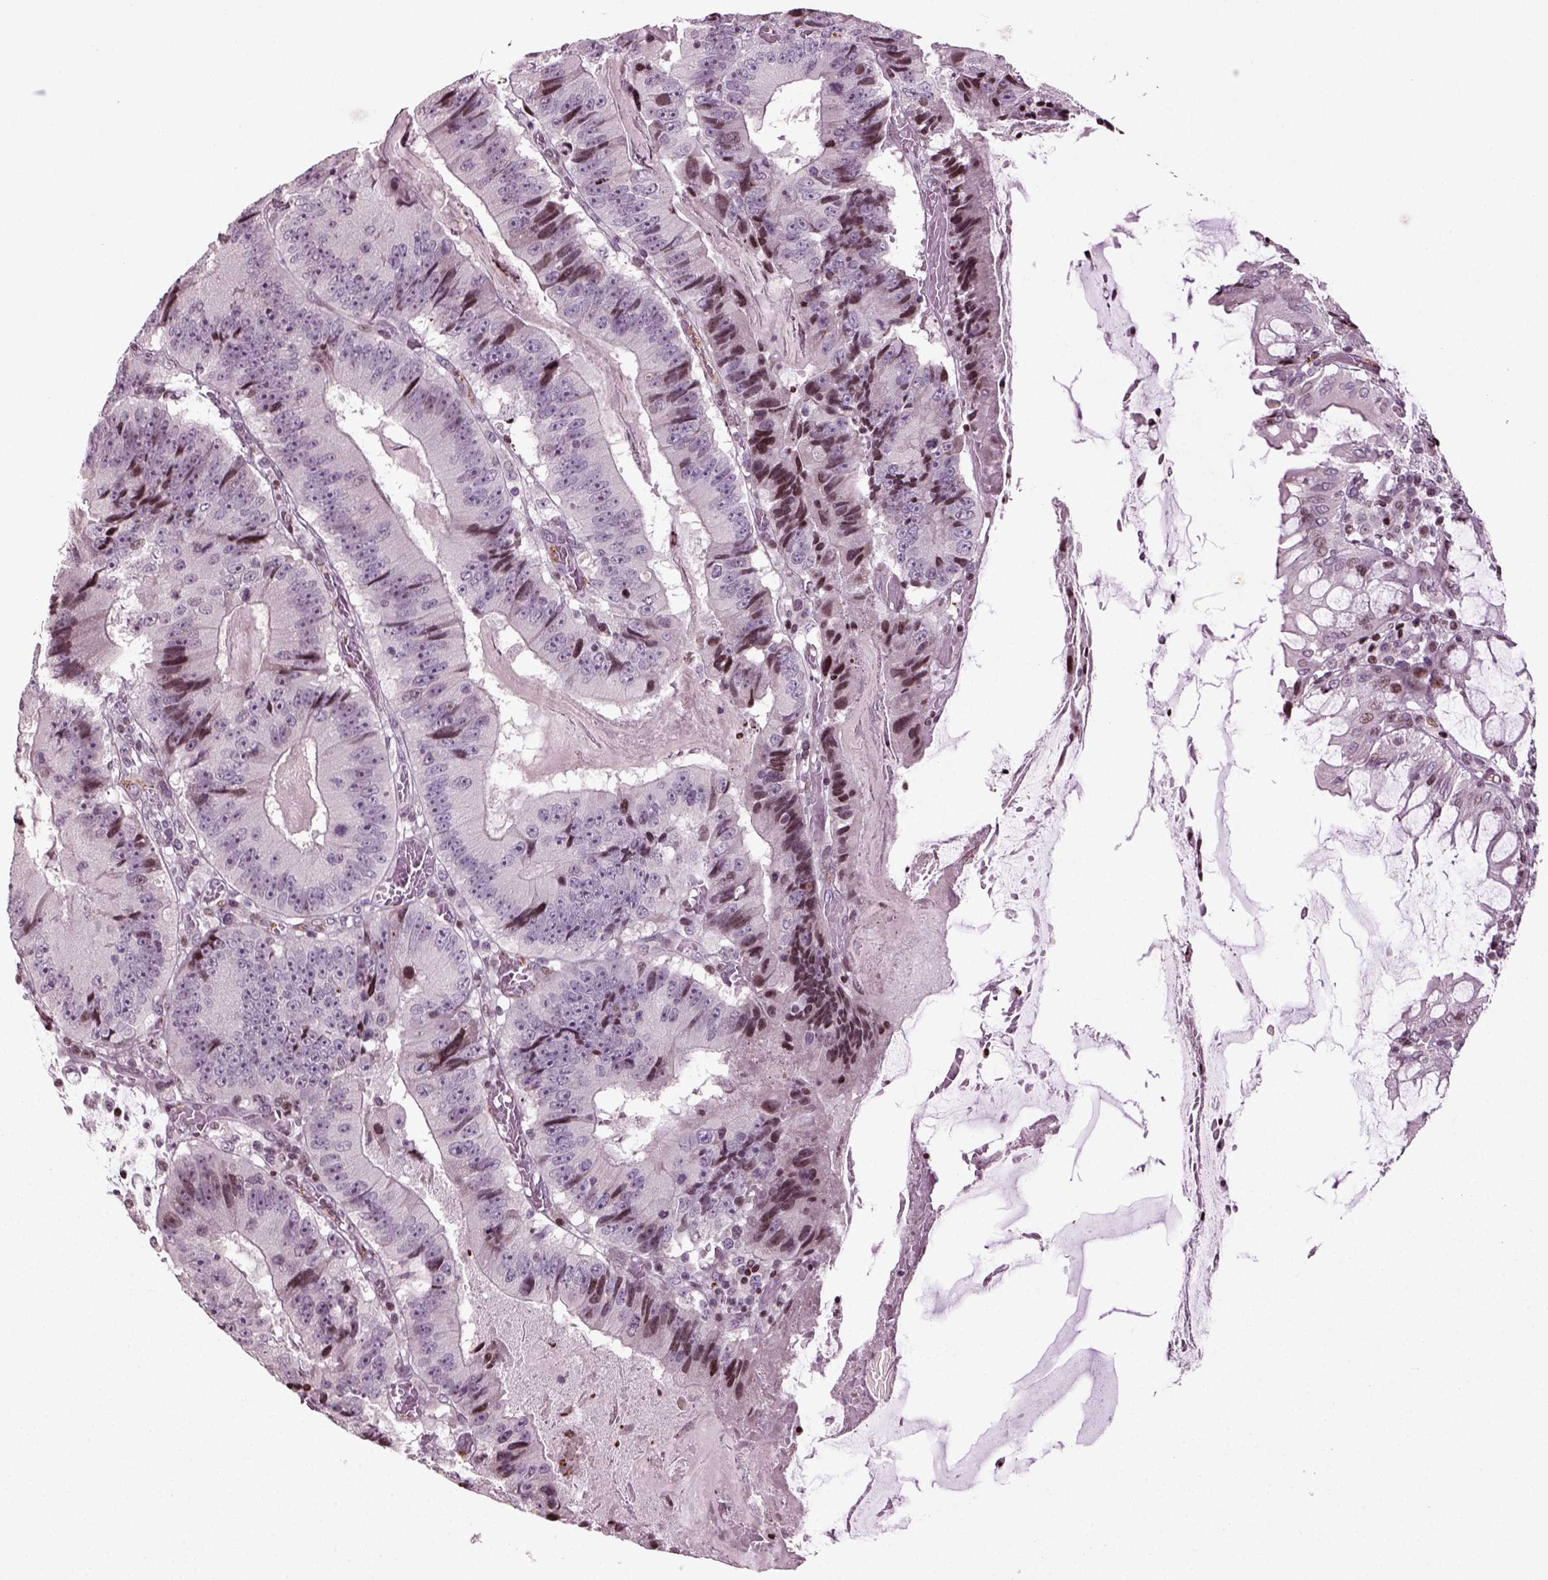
{"staining": {"intensity": "moderate", "quantity": "<25%", "location": "nuclear"}, "tissue": "colorectal cancer", "cell_type": "Tumor cells", "image_type": "cancer", "snomed": [{"axis": "morphology", "description": "Adenocarcinoma, NOS"}, {"axis": "topography", "description": "Colon"}], "caption": "Moderate nuclear positivity is identified in about <25% of tumor cells in colorectal cancer (adenocarcinoma). (brown staining indicates protein expression, while blue staining denotes nuclei).", "gene": "HEYL", "patient": {"sex": "female", "age": 86}}